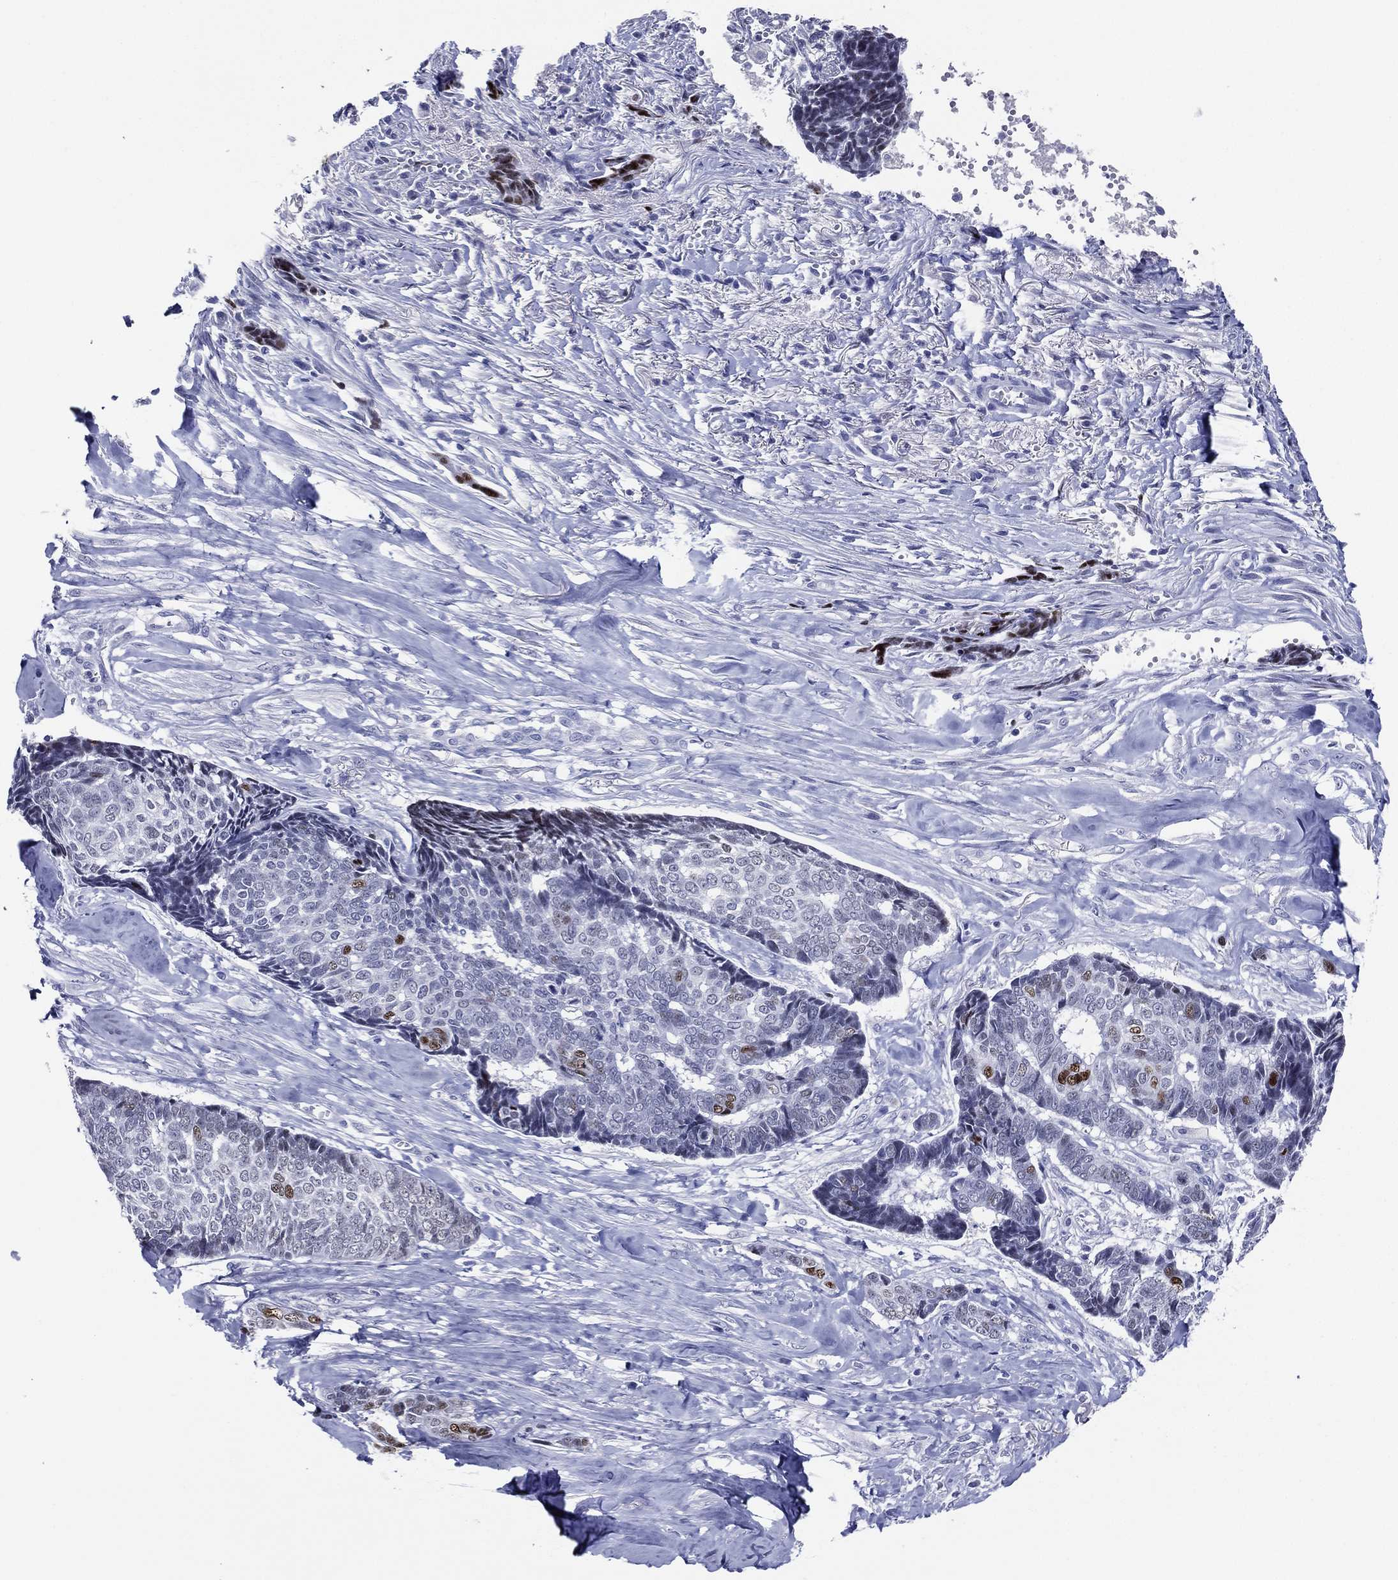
{"staining": {"intensity": "strong", "quantity": "<25%", "location": "nuclear"}, "tissue": "skin cancer", "cell_type": "Tumor cells", "image_type": "cancer", "snomed": [{"axis": "morphology", "description": "Basal cell carcinoma"}, {"axis": "topography", "description": "Skin"}], "caption": "High-magnification brightfield microscopy of skin cancer (basal cell carcinoma) stained with DAB (brown) and counterstained with hematoxylin (blue). tumor cells exhibit strong nuclear expression is appreciated in about<25% of cells.", "gene": "TFAP2A", "patient": {"sex": "male", "age": 86}}